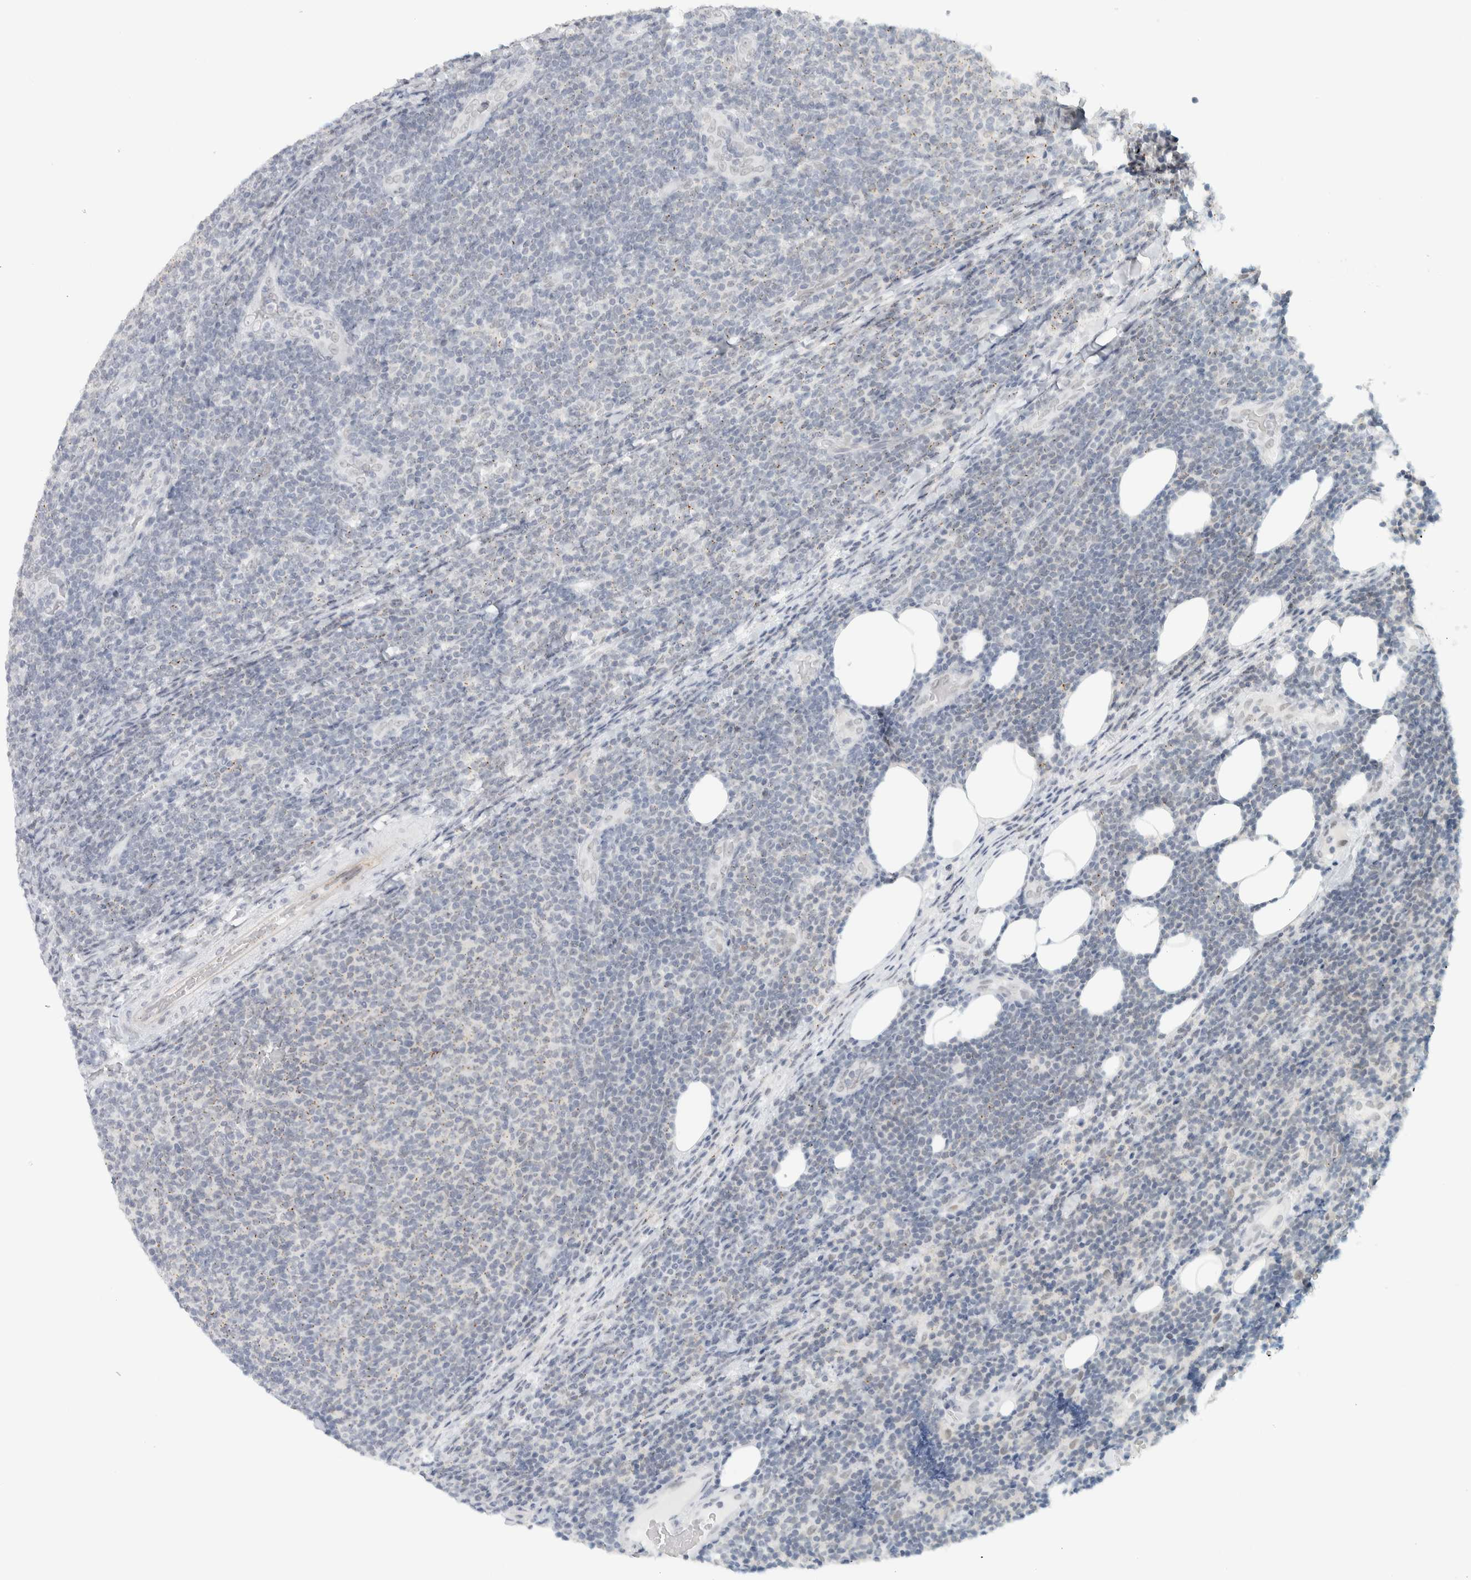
{"staining": {"intensity": "negative", "quantity": "none", "location": "none"}, "tissue": "lymphoma", "cell_type": "Tumor cells", "image_type": "cancer", "snomed": [{"axis": "morphology", "description": "Malignant lymphoma, non-Hodgkin's type, Low grade"}, {"axis": "topography", "description": "Lymph node"}], "caption": "High magnification brightfield microscopy of low-grade malignant lymphoma, non-Hodgkin's type stained with DAB (3,3'-diaminobenzidine) (brown) and counterstained with hematoxylin (blue): tumor cells show no significant staining. The staining was performed using DAB to visualize the protein expression in brown, while the nuclei were stained in blue with hematoxylin (Magnification: 20x).", "gene": "CDH17", "patient": {"sex": "male", "age": 66}}